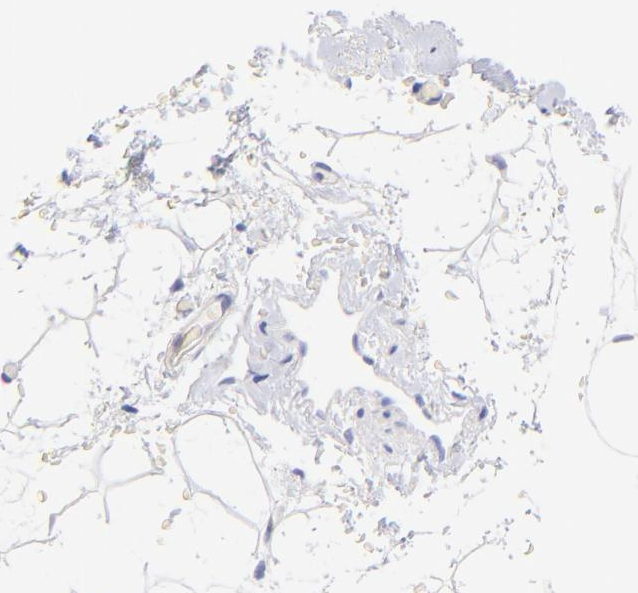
{"staining": {"intensity": "negative", "quantity": "none", "location": "none"}, "tissue": "breast", "cell_type": "Adipocytes", "image_type": "normal", "snomed": [{"axis": "morphology", "description": "Normal tissue, NOS"}, {"axis": "topography", "description": "Breast"}, {"axis": "topography", "description": "Soft tissue"}], "caption": "DAB immunohistochemical staining of normal breast displays no significant positivity in adipocytes. Nuclei are stained in blue.", "gene": "IRAG2", "patient": {"sex": "female", "age": 75}}